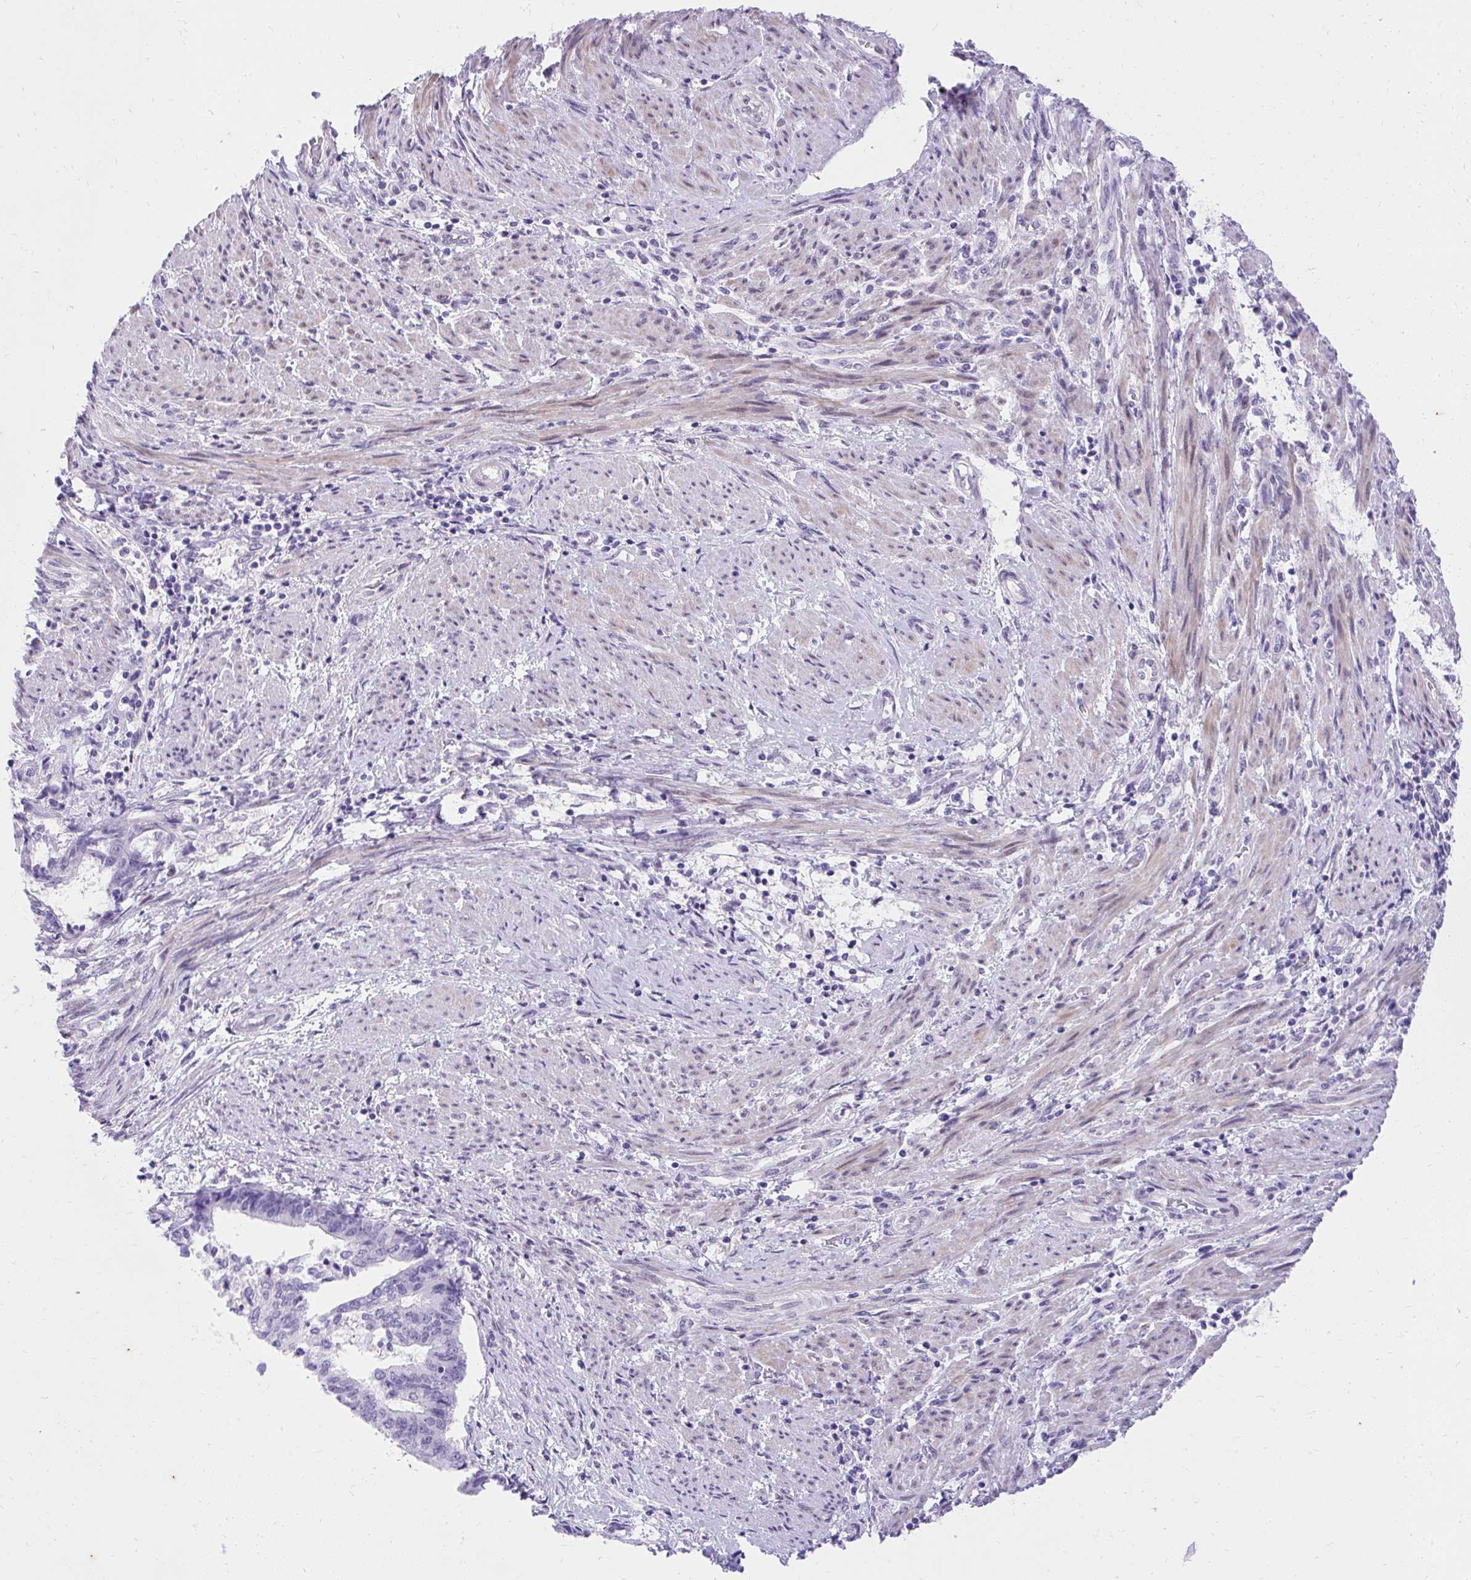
{"staining": {"intensity": "negative", "quantity": "none", "location": "none"}, "tissue": "endometrial cancer", "cell_type": "Tumor cells", "image_type": "cancer", "snomed": [{"axis": "morphology", "description": "Adenocarcinoma, NOS"}, {"axis": "topography", "description": "Endometrium"}], "caption": "Human endometrial cancer (adenocarcinoma) stained for a protein using immunohistochemistry demonstrates no positivity in tumor cells.", "gene": "KLK1", "patient": {"sex": "female", "age": 65}}